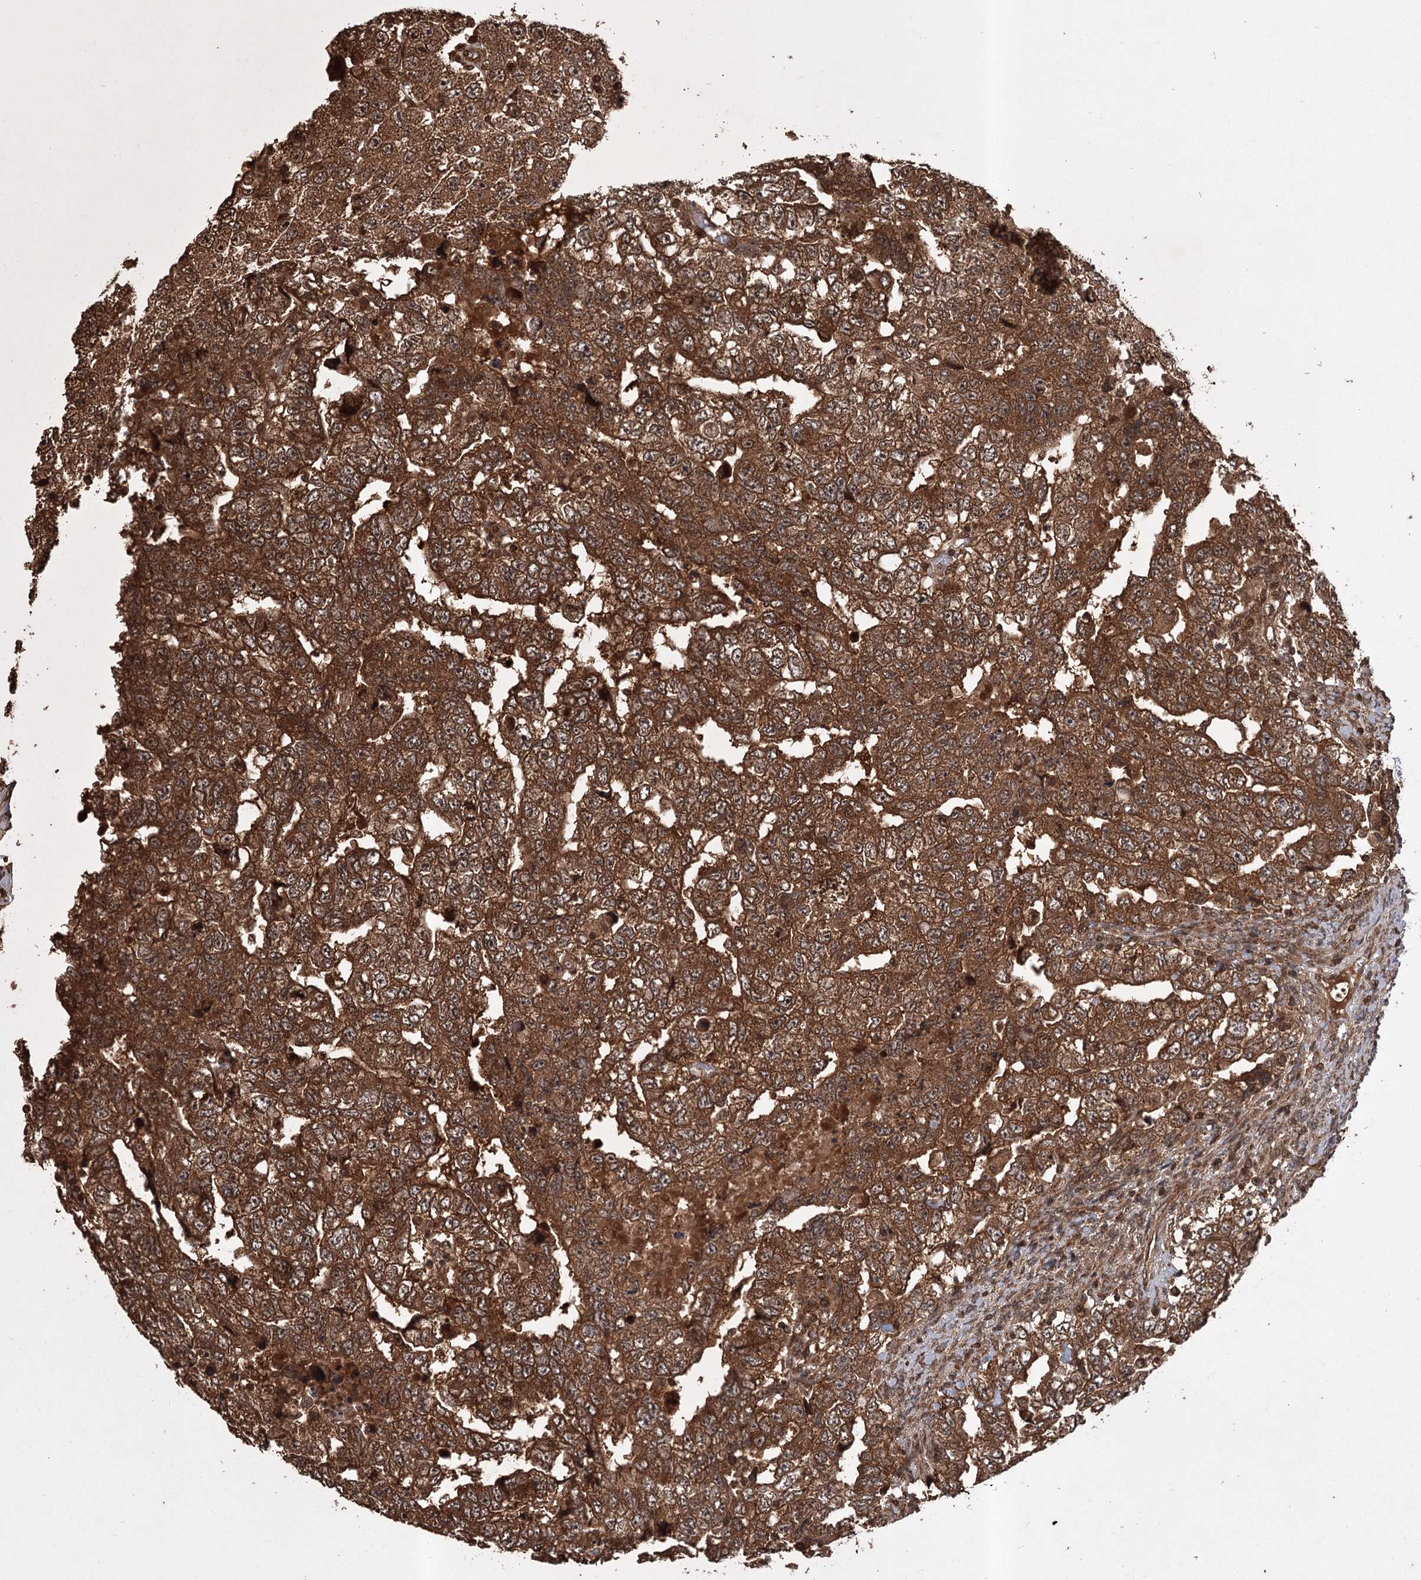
{"staining": {"intensity": "strong", "quantity": ">75%", "location": "cytoplasmic/membranous"}, "tissue": "testis cancer", "cell_type": "Tumor cells", "image_type": "cancer", "snomed": [{"axis": "morphology", "description": "Carcinoma, Embryonal, NOS"}, {"axis": "topography", "description": "Testis"}], "caption": "Human testis cancer stained with a protein marker shows strong staining in tumor cells.", "gene": "RPAP3", "patient": {"sex": "male", "age": 36}}